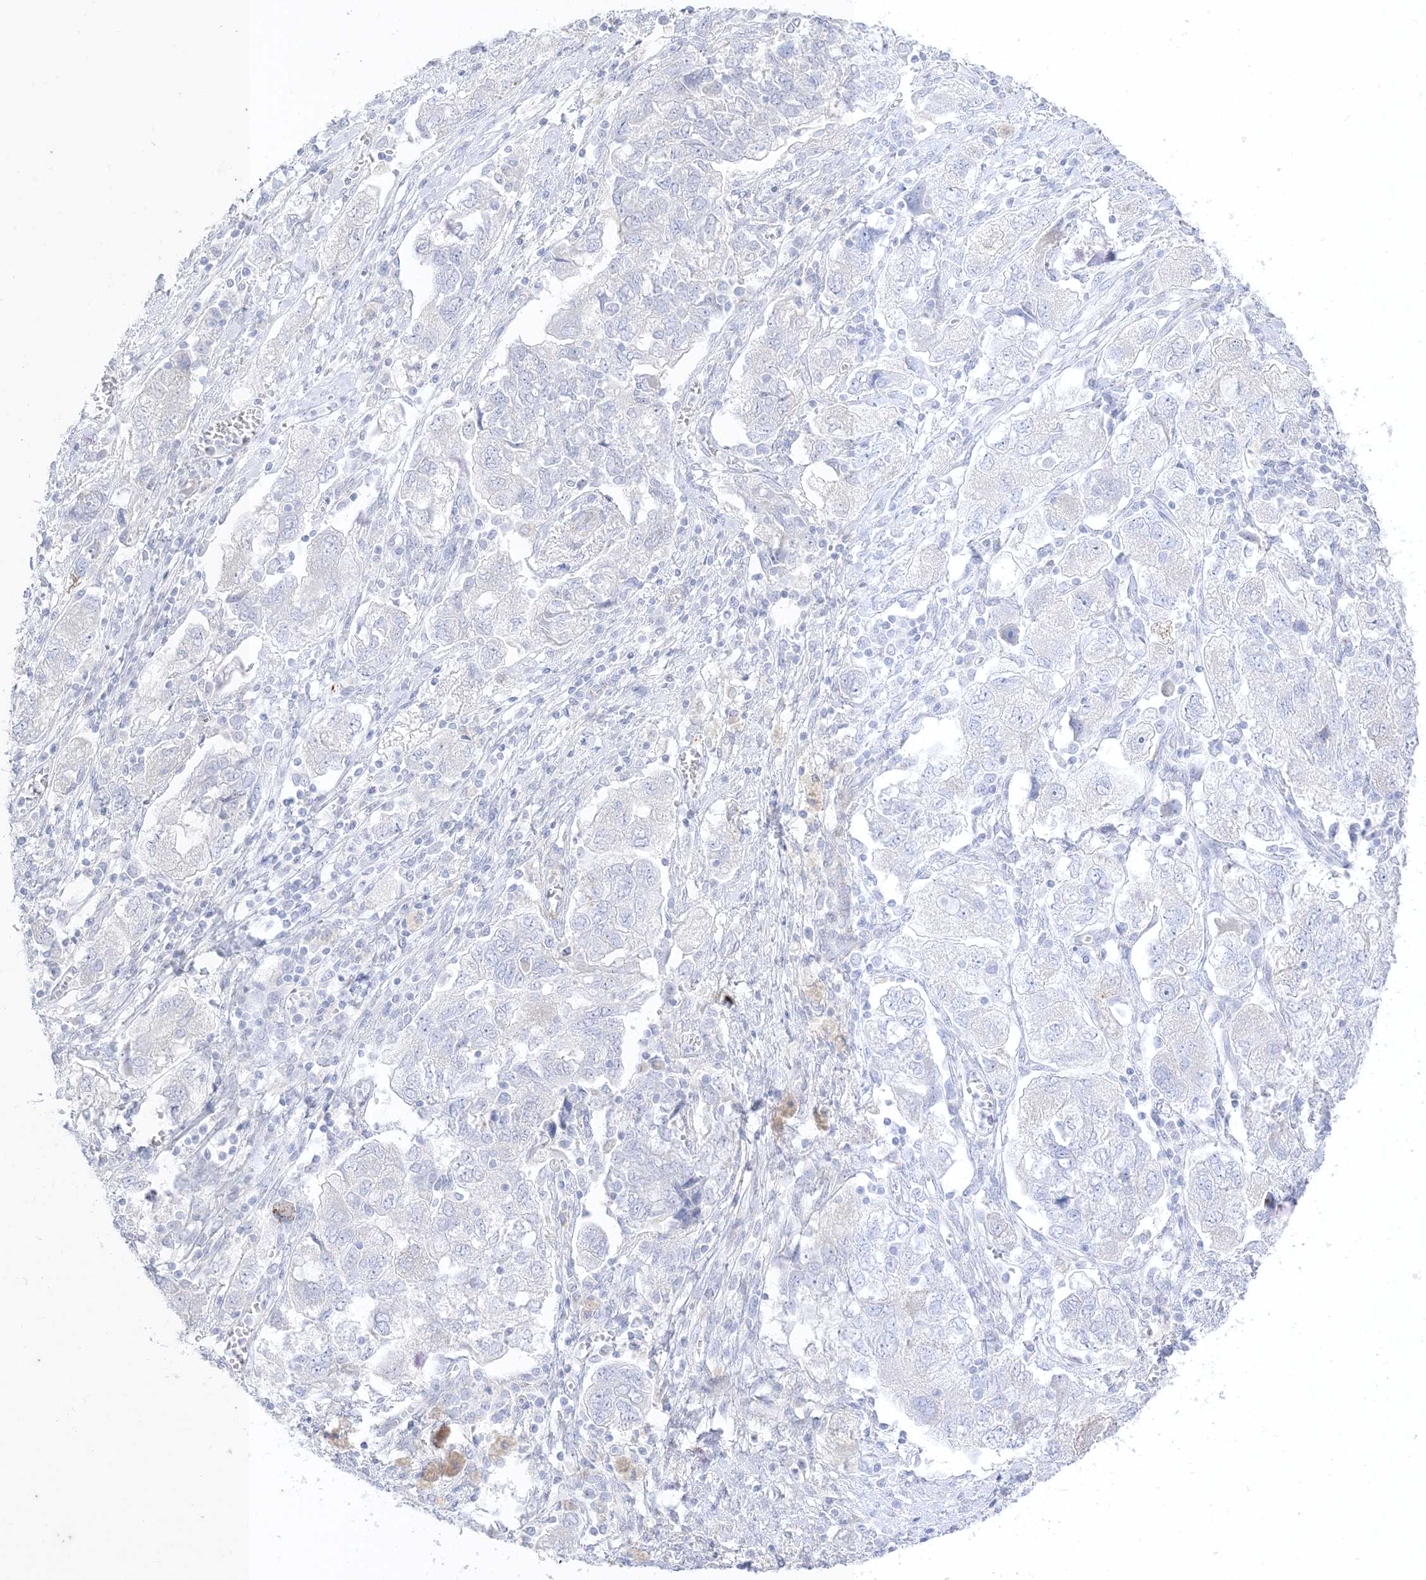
{"staining": {"intensity": "negative", "quantity": "none", "location": "none"}, "tissue": "ovarian cancer", "cell_type": "Tumor cells", "image_type": "cancer", "snomed": [{"axis": "morphology", "description": "Carcinoma, NOS"}, {"axis": "morphology", "description": "Cystadenocarcinoma, serous, NOS"}, {"axis": "topography", "description": "Ovary"}], "caption": "An immunohistochemistry (IHC) histopathology image of ovarian cancer (serous cystadenocarcinoma) is shown. There is no staining in tumor cells of ovarian cancer (serous cystadenocarcinoma). Nuclei are stained in blue.", "gene": "RAC1", "patient": {"sex": "female", "age": 69}}